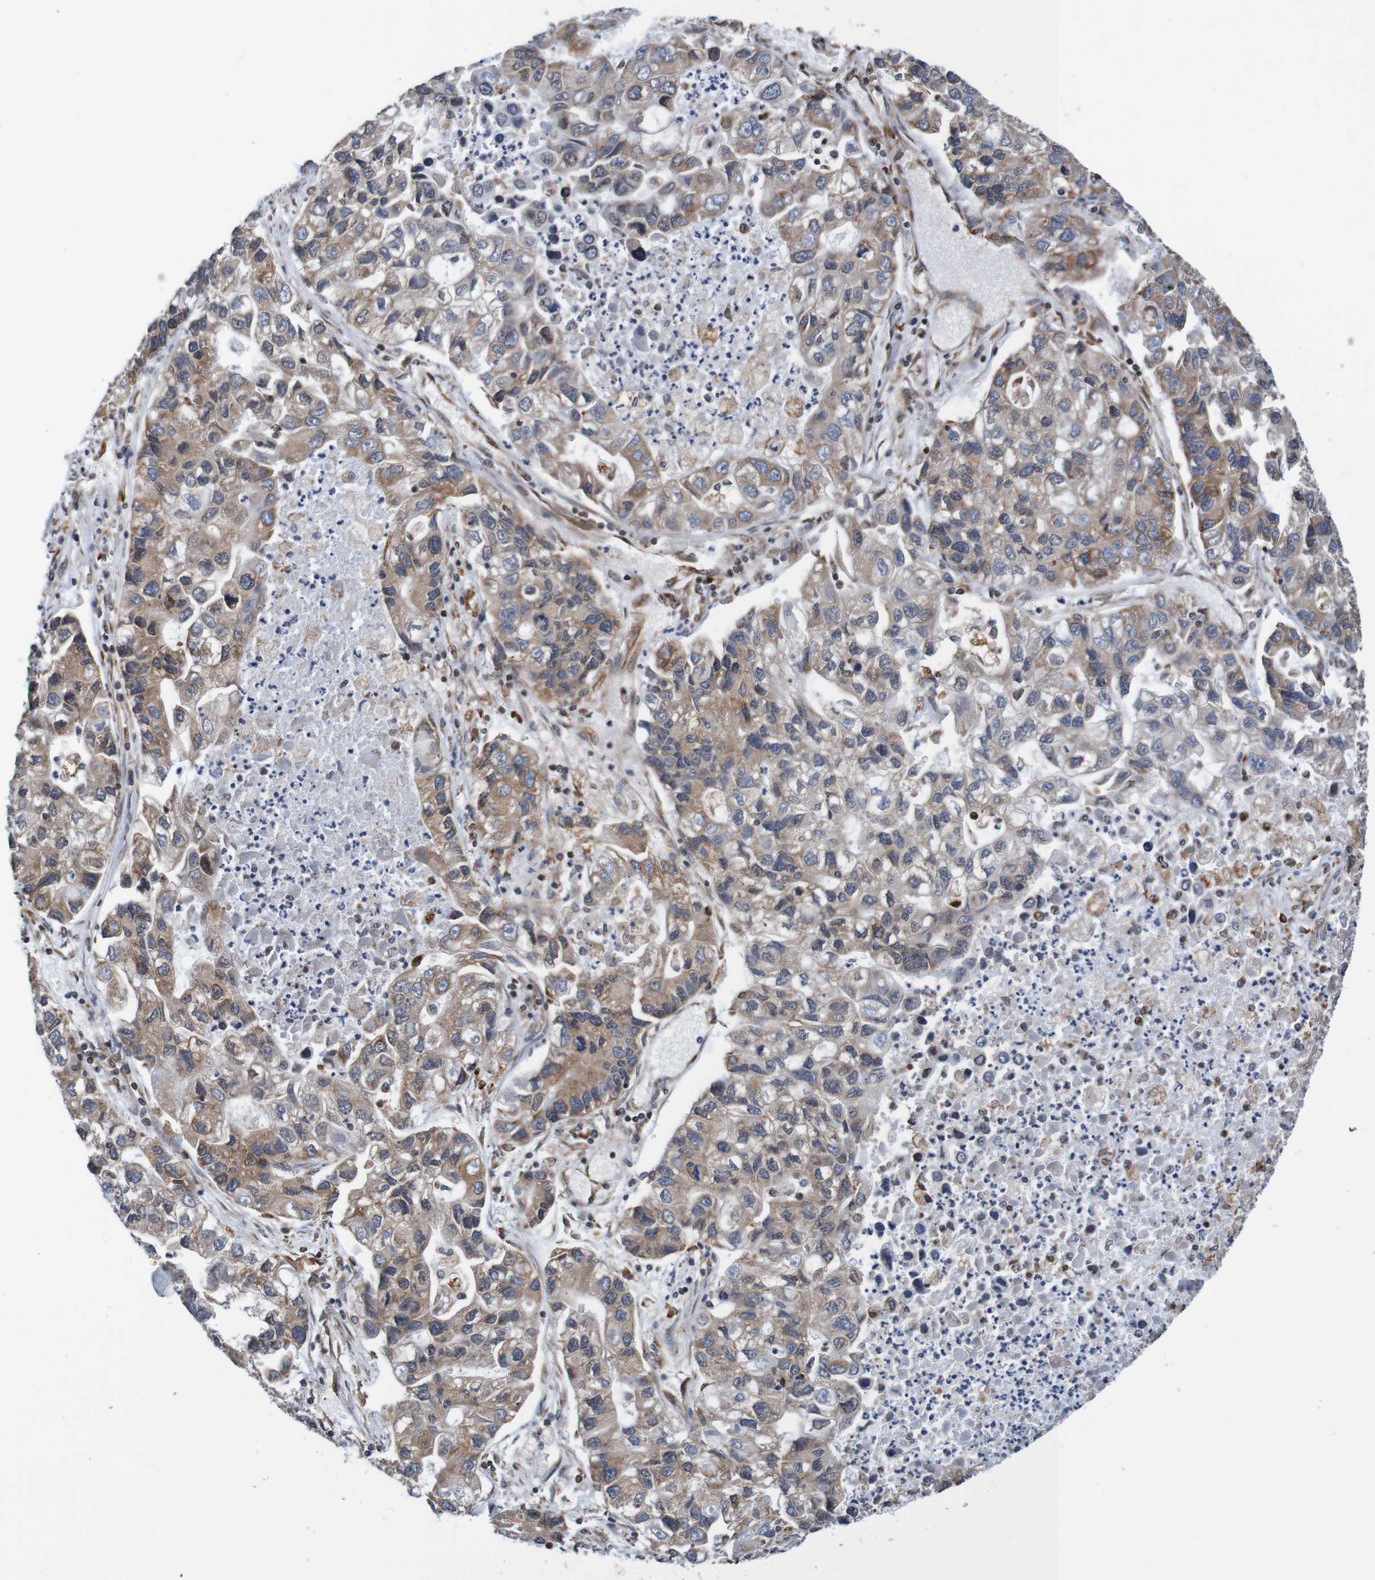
{"staining": {"intensity": "weak", "quantity": ">75%", "location": "cytoplasmic/membranous"}, "tissue": "lung cancer", "cell_type": "Tumor cells", "image_type": "cancer", "snomed": [{"axis": "morphology", "description": "Adenocarcinoma, NOS"}, {"axis": "topography", "description": "Lung"}], "caption": "Approximately >75% of tumor cells in lung cancer display weak cytoplasmic/membranous protein positivity as visualized by brown immunohistochemical staining.", "gene": "TMEM109", "patient": {"sex": "female", "age": 51}}